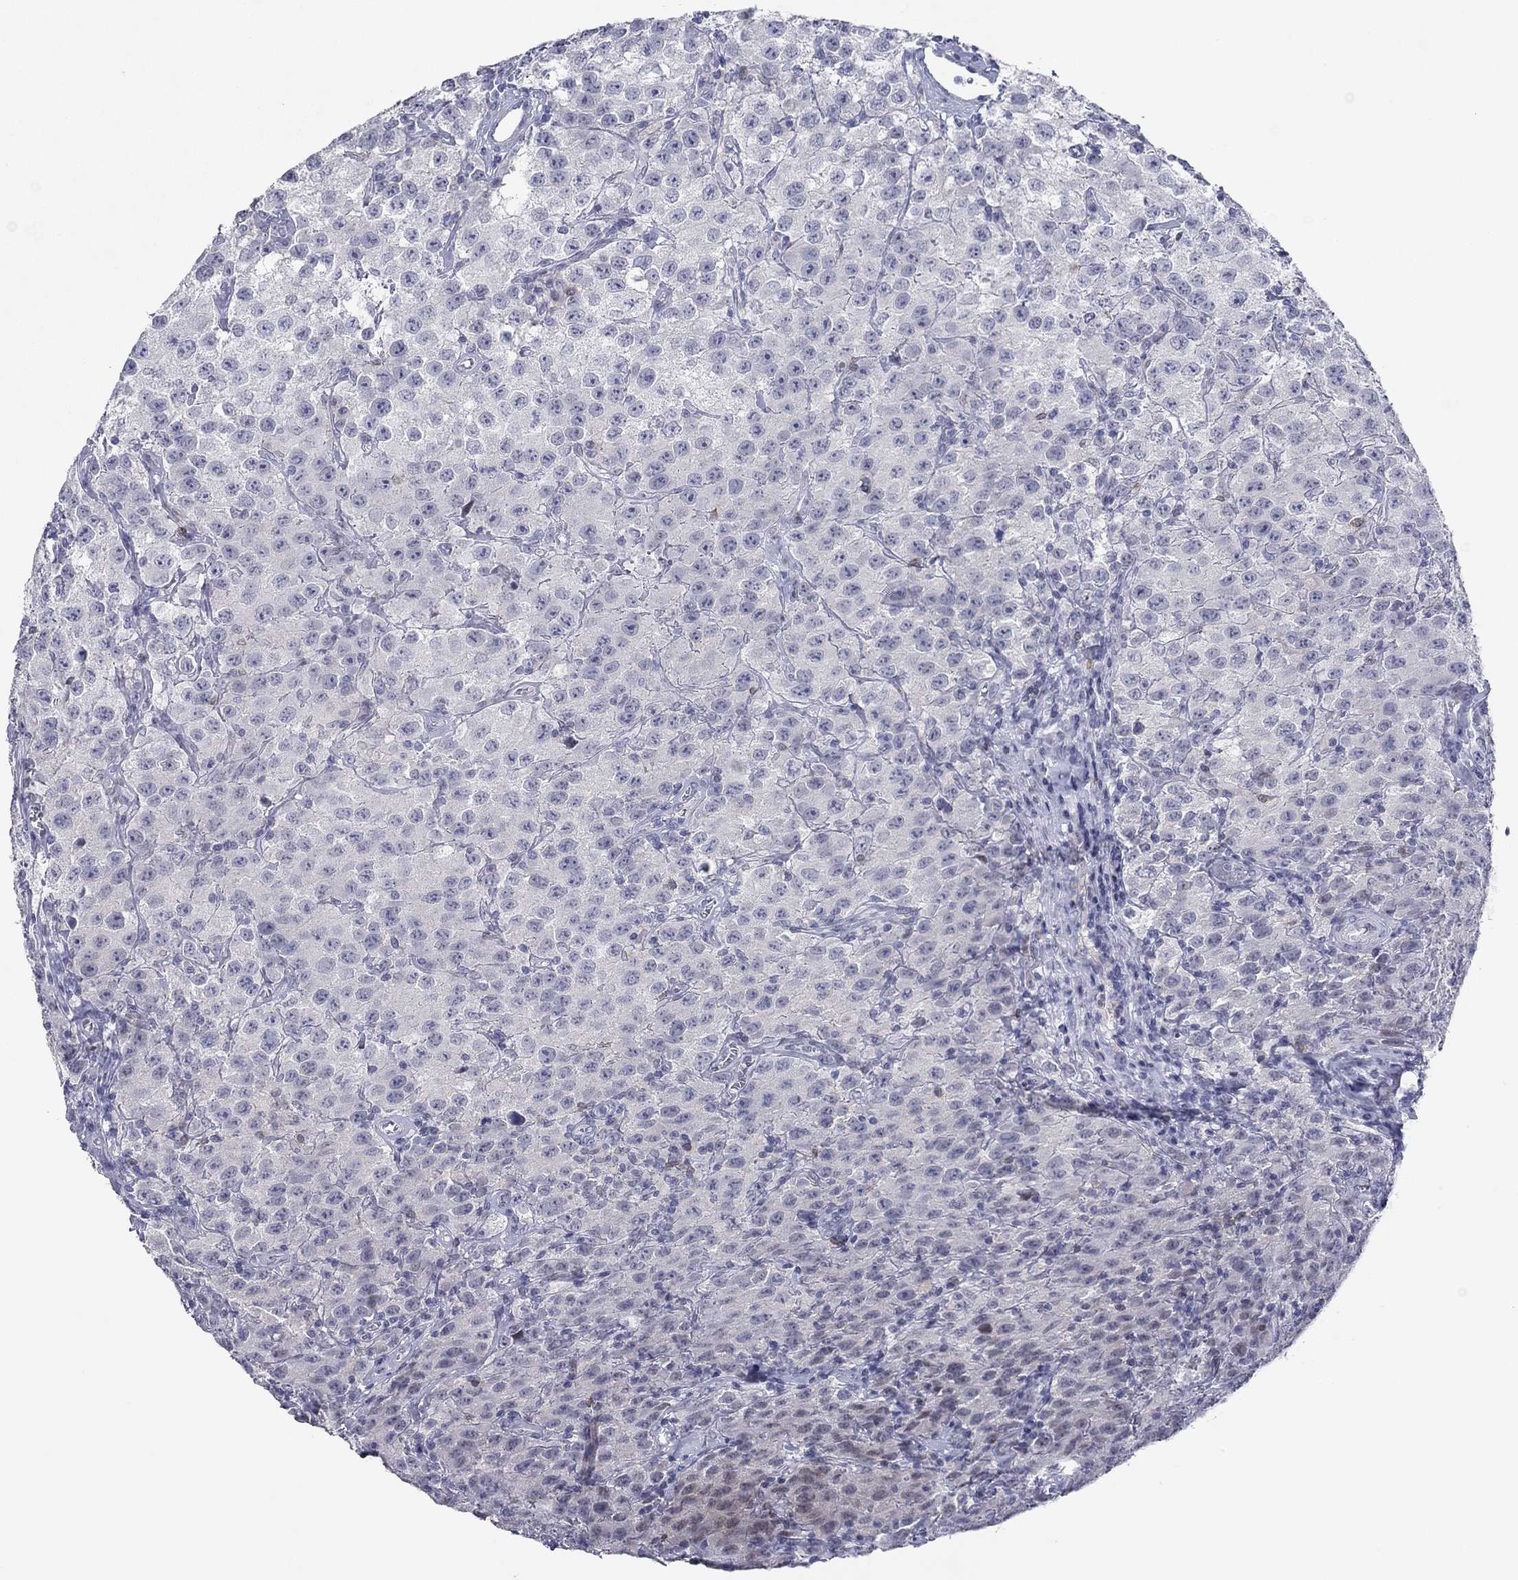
{"staining": {"intensity": "negative", "quantity": "none", "location": "none"}, "tissue": "testis cancer", "cell_type": "Tumor cells", "image_type": "cancer", "snomed": [{"axis": "morphology", "description": "Seminoma, NOS"}, {"axis": "topography", "description": "Testis"}], "caption": "An IHC image of seminoma (testis) is shown. There is no staining in tumor cells of seminoma (testis).", "gene": "ITGAE", "patient": {"sex": "male", "age": 52}}